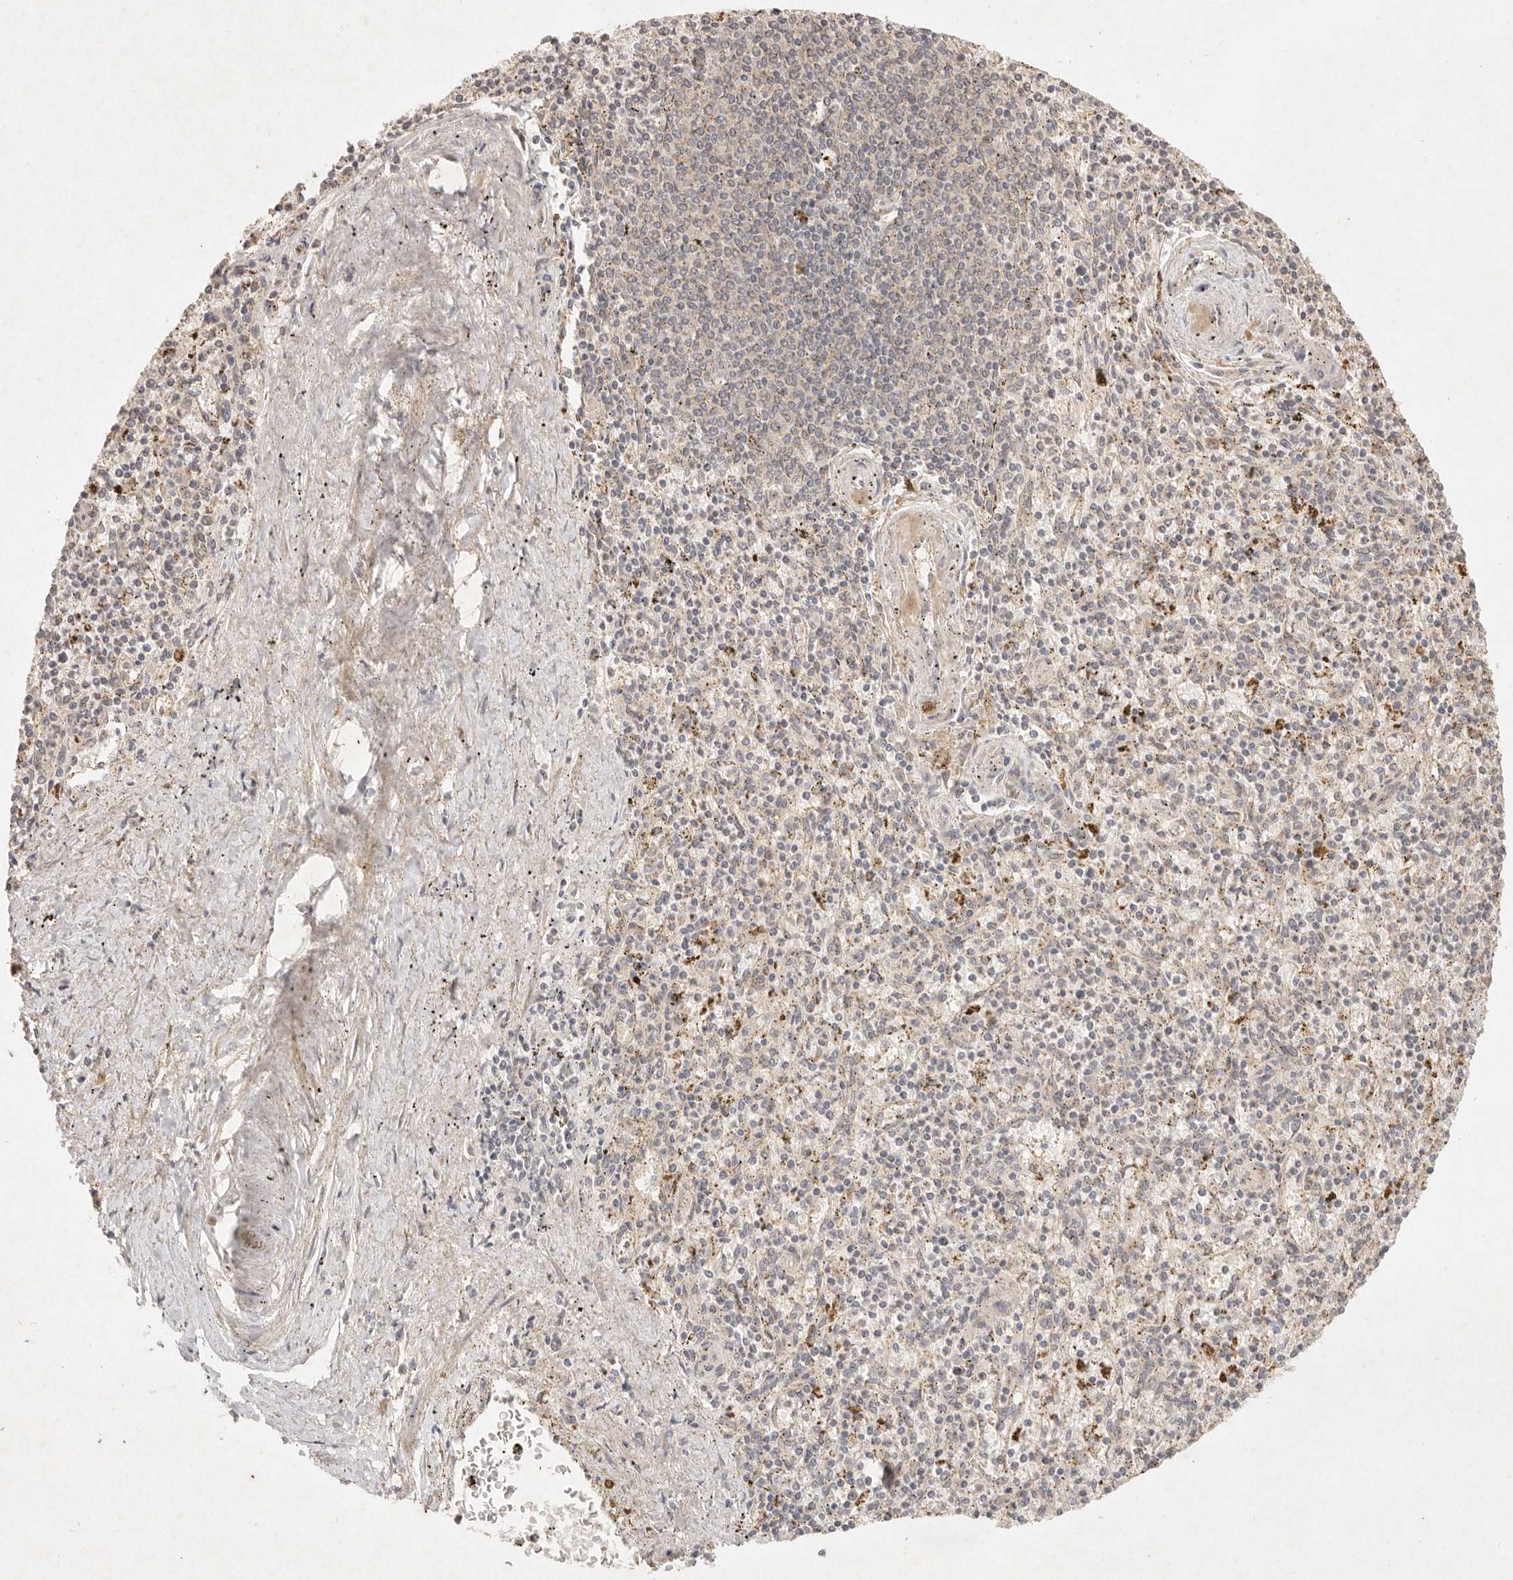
{"staining": {"intensity": "weak", "quantity": "<25%", "location": "cytoplasmic/membranous"}, "tissue": "spleen", "cell_type": "Cells in red pulp", "image_type": "normal", "snomed": [{"axis": "morphology", "description": "Normal tissue, NOS"}, {"axis": "topography", "description": "Spleen"}], "caption": "A histopathology image of spleen stained for a protein shows no brown staining in cells in red pulp.", "gene": "LMO4", "patient": {"sex": "male", "age": 72}}